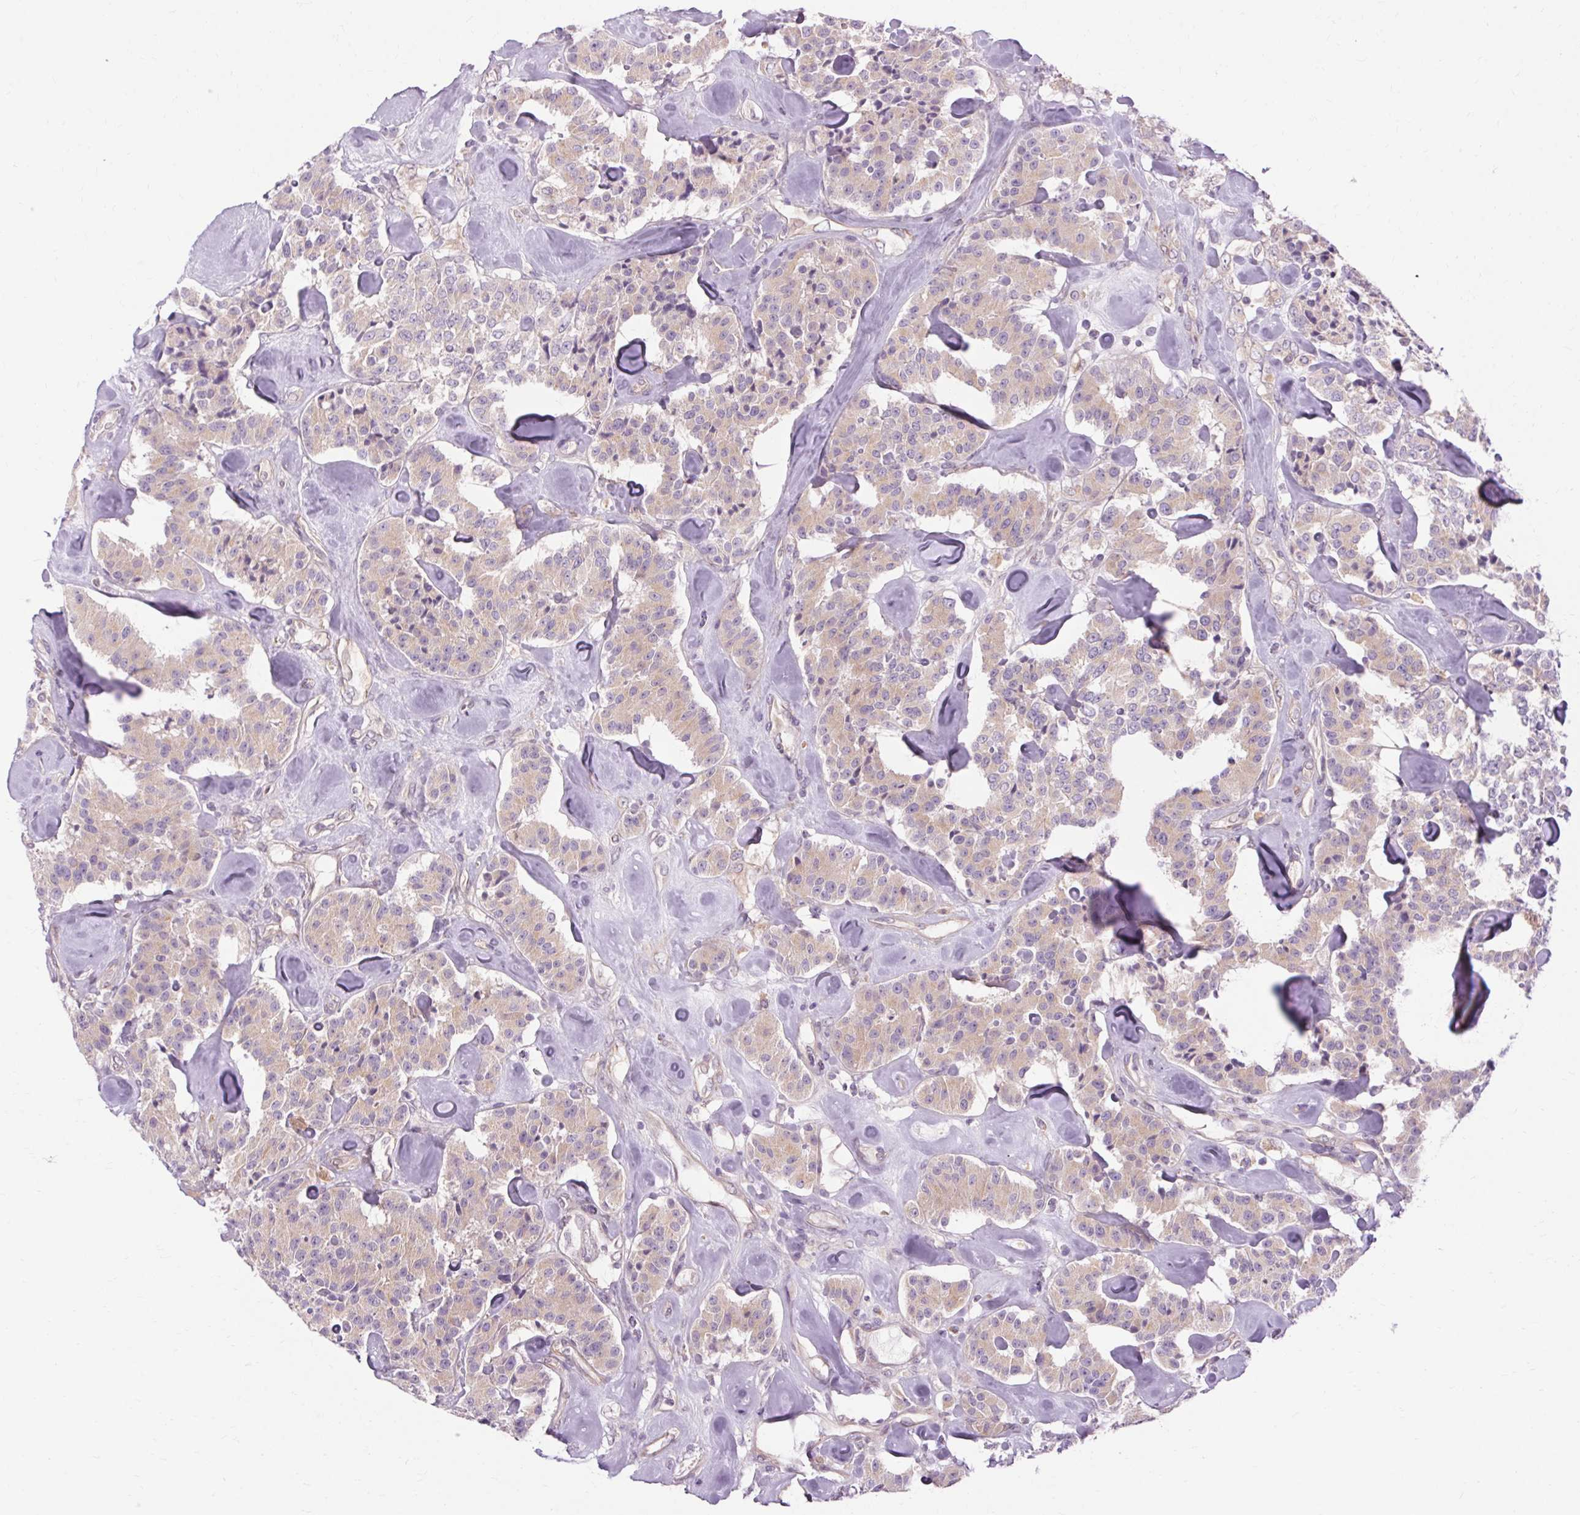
{"staining": {"intensity": "weak", "quantity": "25%-75%", "location": "cytoplasmic/membranous"}, "tissue": "carcinoid", "cell_type": "Tumor cells", "image_type": "cancer", "snomed": [{"axis": "morphology", "description": "Carcinoid, malignant, NOS"}, {"axis": "topography", "description": "Pancreas"}], "caption": "High-magnification brightfield microscopy of carcinoid stained with DAB (3,3'-diaminobenzidine) (brown) and counterstained with hematoxylin (blue). tumor cells exhibit weak cytoplasmic/membranous expression is seen in about25%-75% of cells.", "gene": "TM6SF1", "patient": {"sex": "male", "age": 41}}